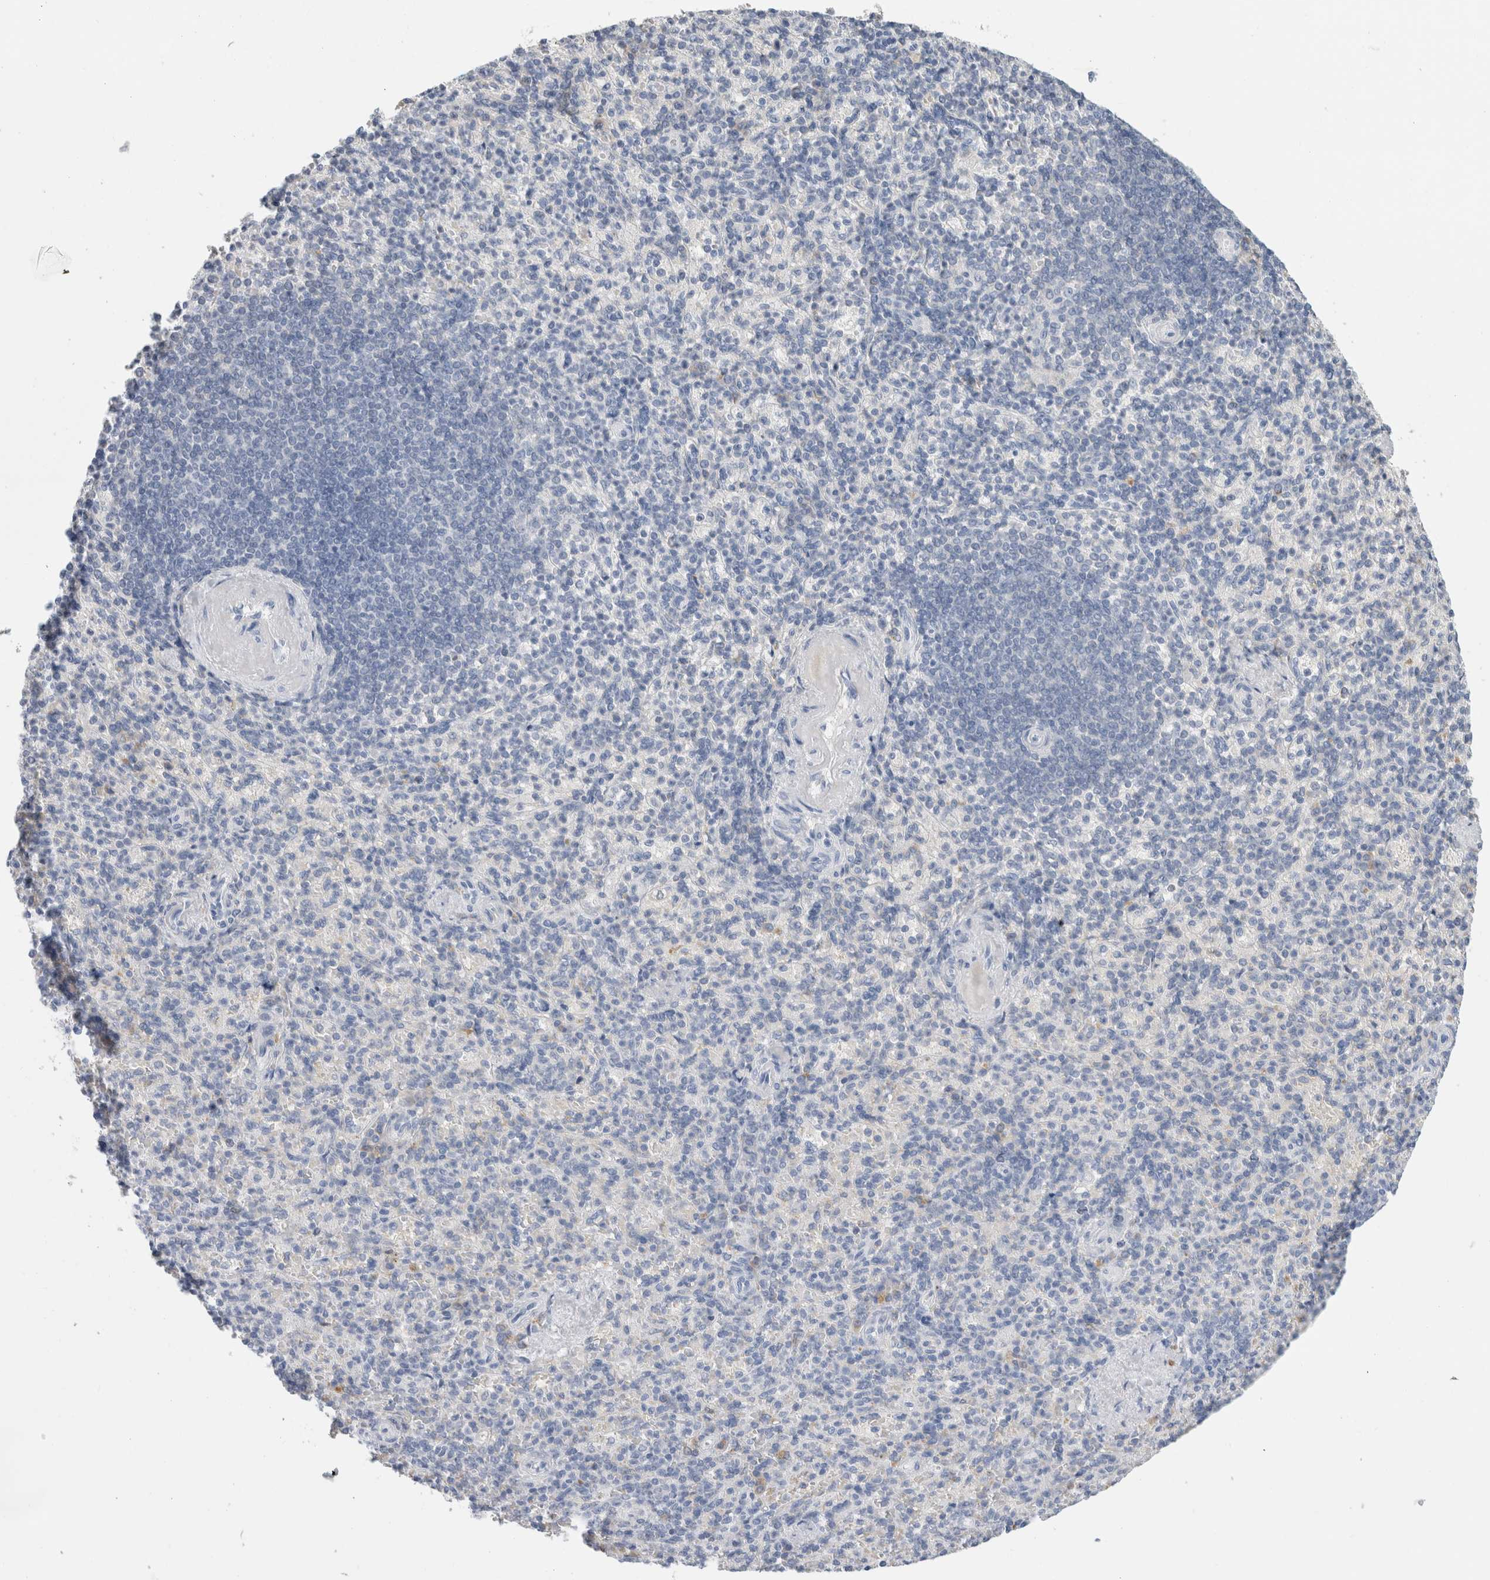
{"staining": {"intensity": "negative", "quantity": "none", "location": "none"}, "tissue": "spleen", "cell_type": "Cells in red pulp", "image_type": "normal", "snomed": [{"axis": "morphology", "description": "Normal tissue, NOS"}, {"axis": "topography", "description": "Spleen"}], "caption": "This is a micrograph of immunohistochemistry staining of unremarkable spleen, which shows no expression in cells in red pulp. (DAB immunohistochemistry visualized using brightfield microscopy, high magnification).", "gene": "SCGB1A1", "patient": {"sex": "female", "age": 74}}